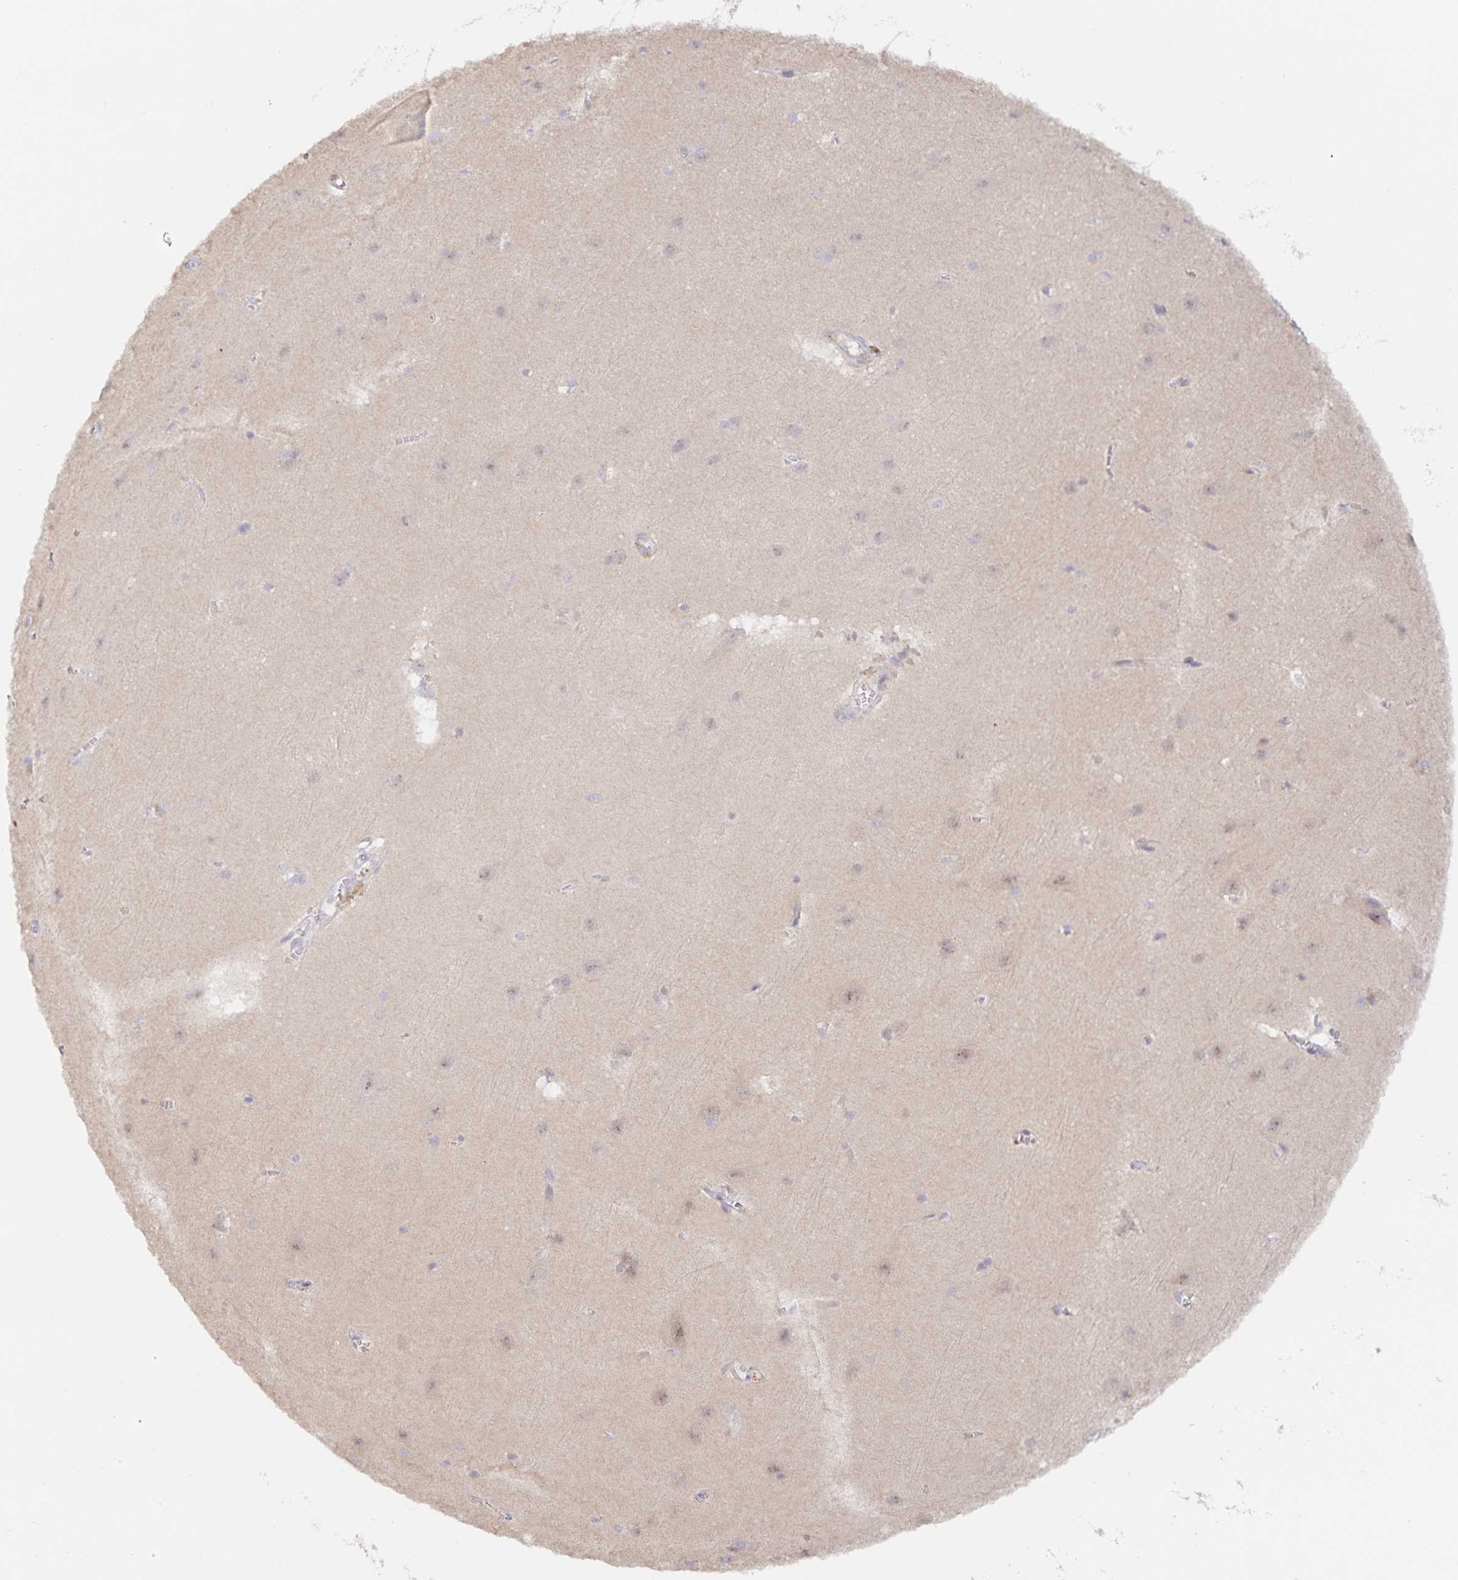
{"staining": {"intensity": "weak", "quantity": "25%-75%", "location": "cytoplasmic/membranous"}, "tissue": "cerebral cortex", "cell_type": "Endothelial cells", "image_type": "normal", "snomed": [{"axis": "morphology", "description": "Normal tissue, NOS"}, {"axis": "topography", "description": "Cerebral cortex"}], "caption": "The histopathology image demonstrates immunohistochemical staining of normal cerebral cortex. There is weak cytoplasmic/membranous expression is appreciated in about 25%-75% of endothelial cells. The protein is shown in brown color, while the nuclei are stained blue.", "gene": "ZDHHC11B", "patient": {"sex": "male", "age": 37}}